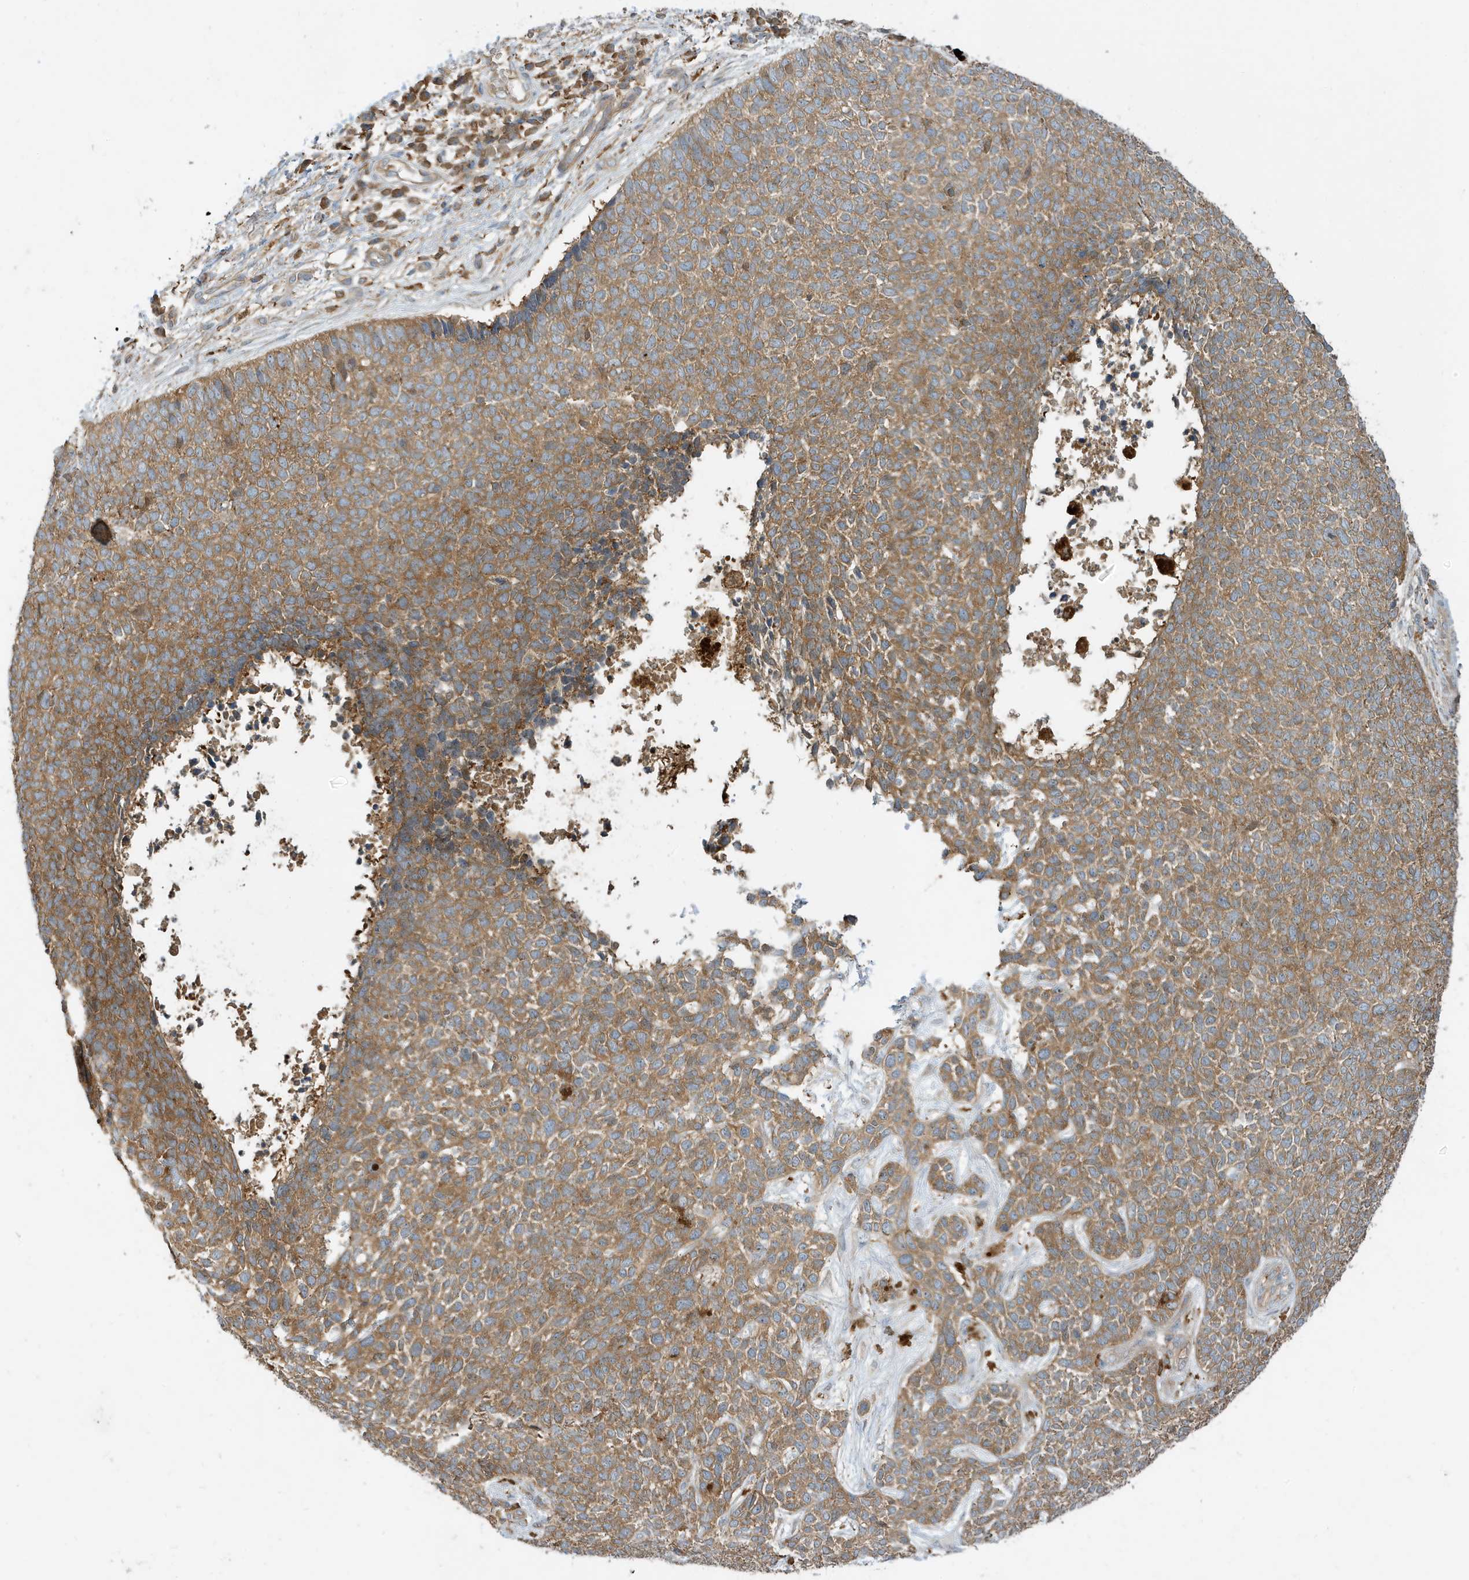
{"staining": {"intensity": "moderate", "quantity": ">75%", "location": "cytoplasmic/membranous"}, "tissue": "skin cancer", "cell_type": "Tumor cells", "image_type": "cancer", "snomed": [{"axis": "morphology", "description": "Basal cell carcinoma"}, {"axis": "topography", "description": "Skin"}], "caption": "Skin basal cell carcinoma stained with IHC shows moderate cytoplasmic/membranous expression in about >75% of tumor cells.", "gene": "ABTB1", "patient": {"sex": "female", "age": 84}}